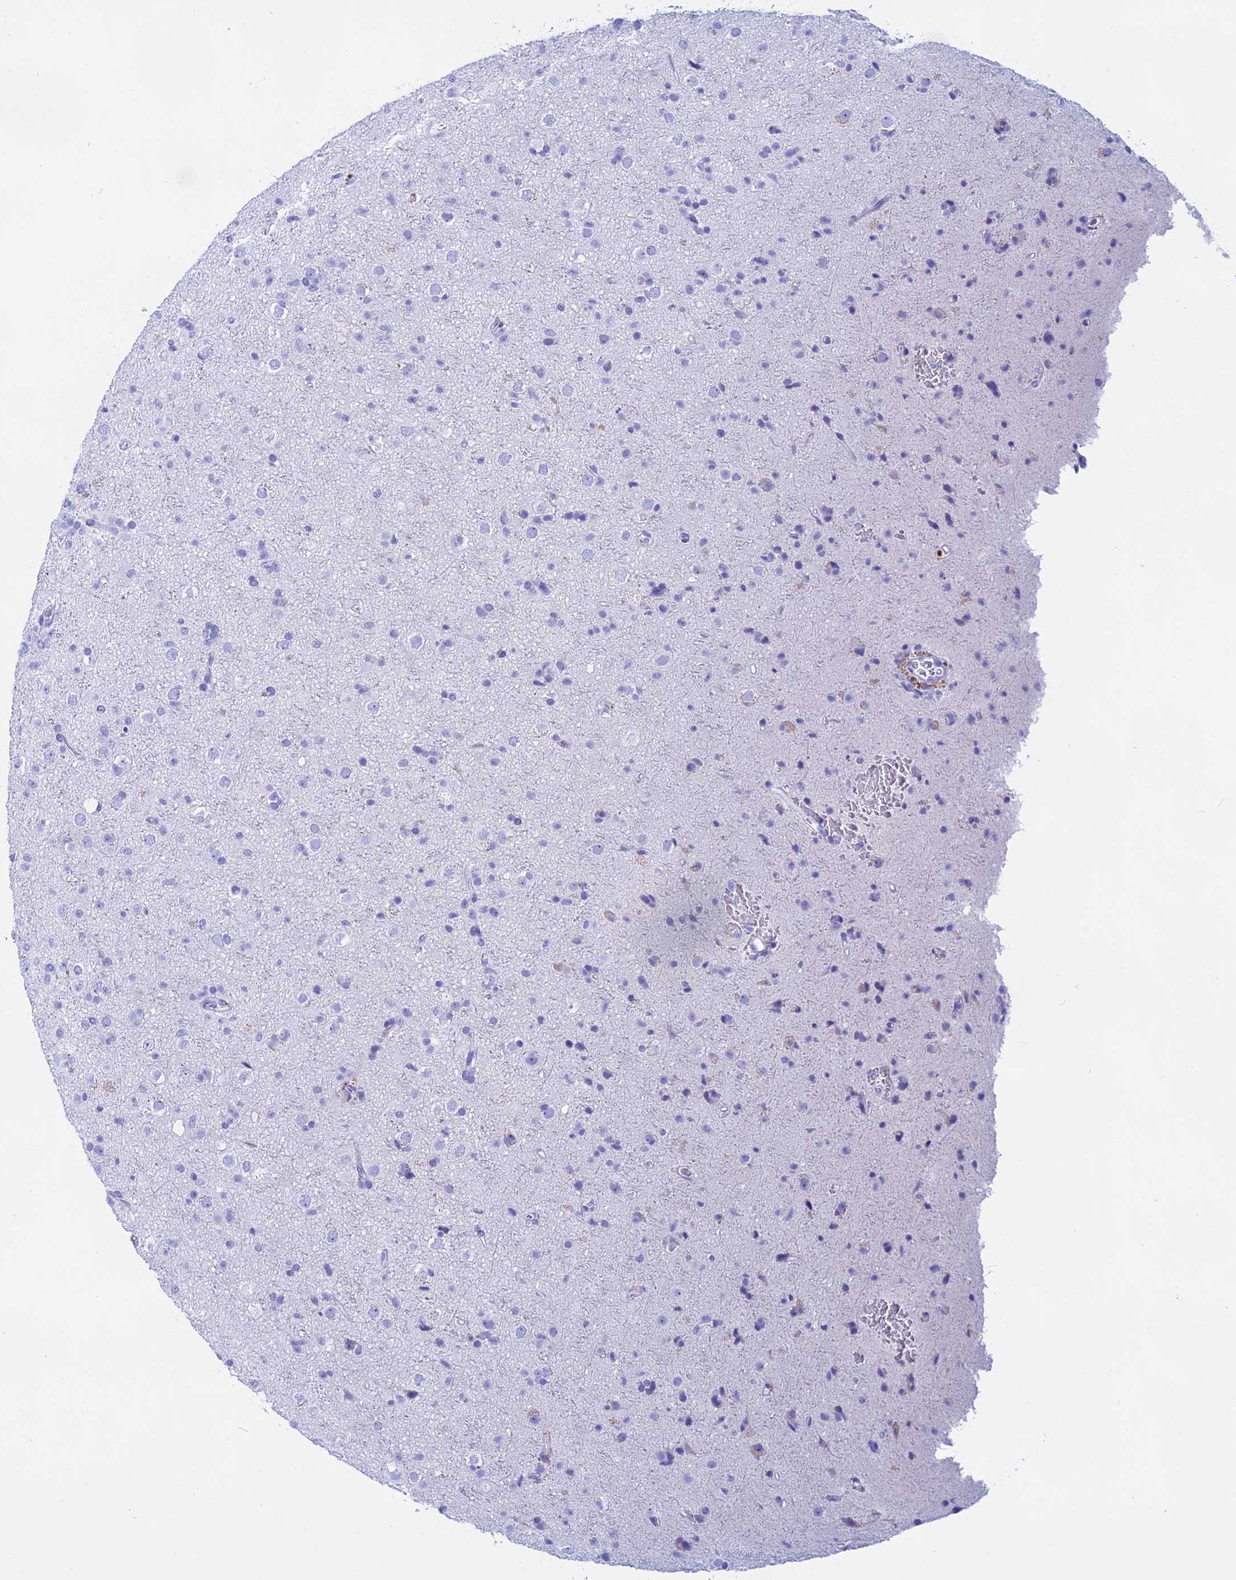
{"staining": {"intensity": "negative", "quantity": "none", "location": "none"}, "tissue": "glioma", "cell_type": "Tumor cells", "image_type": "cancer", "snomed": [{"axis": "morphology", "description": "Glioma, malignant, Low grade"}, {"axis": "topography", "description": "Brain"}], "caption": "DAB (3,3'-diaminobenzidine) immunohistochemical staining of malignant low-grade glioma reveals no significant positivity in tumor cells. (Stains: DAB immunohistochemistry with hematoxylin counter stain, Microscopy: brightfield microscopy at high magnification).", "gene": "ISCA1", "patient": {"sex": "male", "age": 65}}